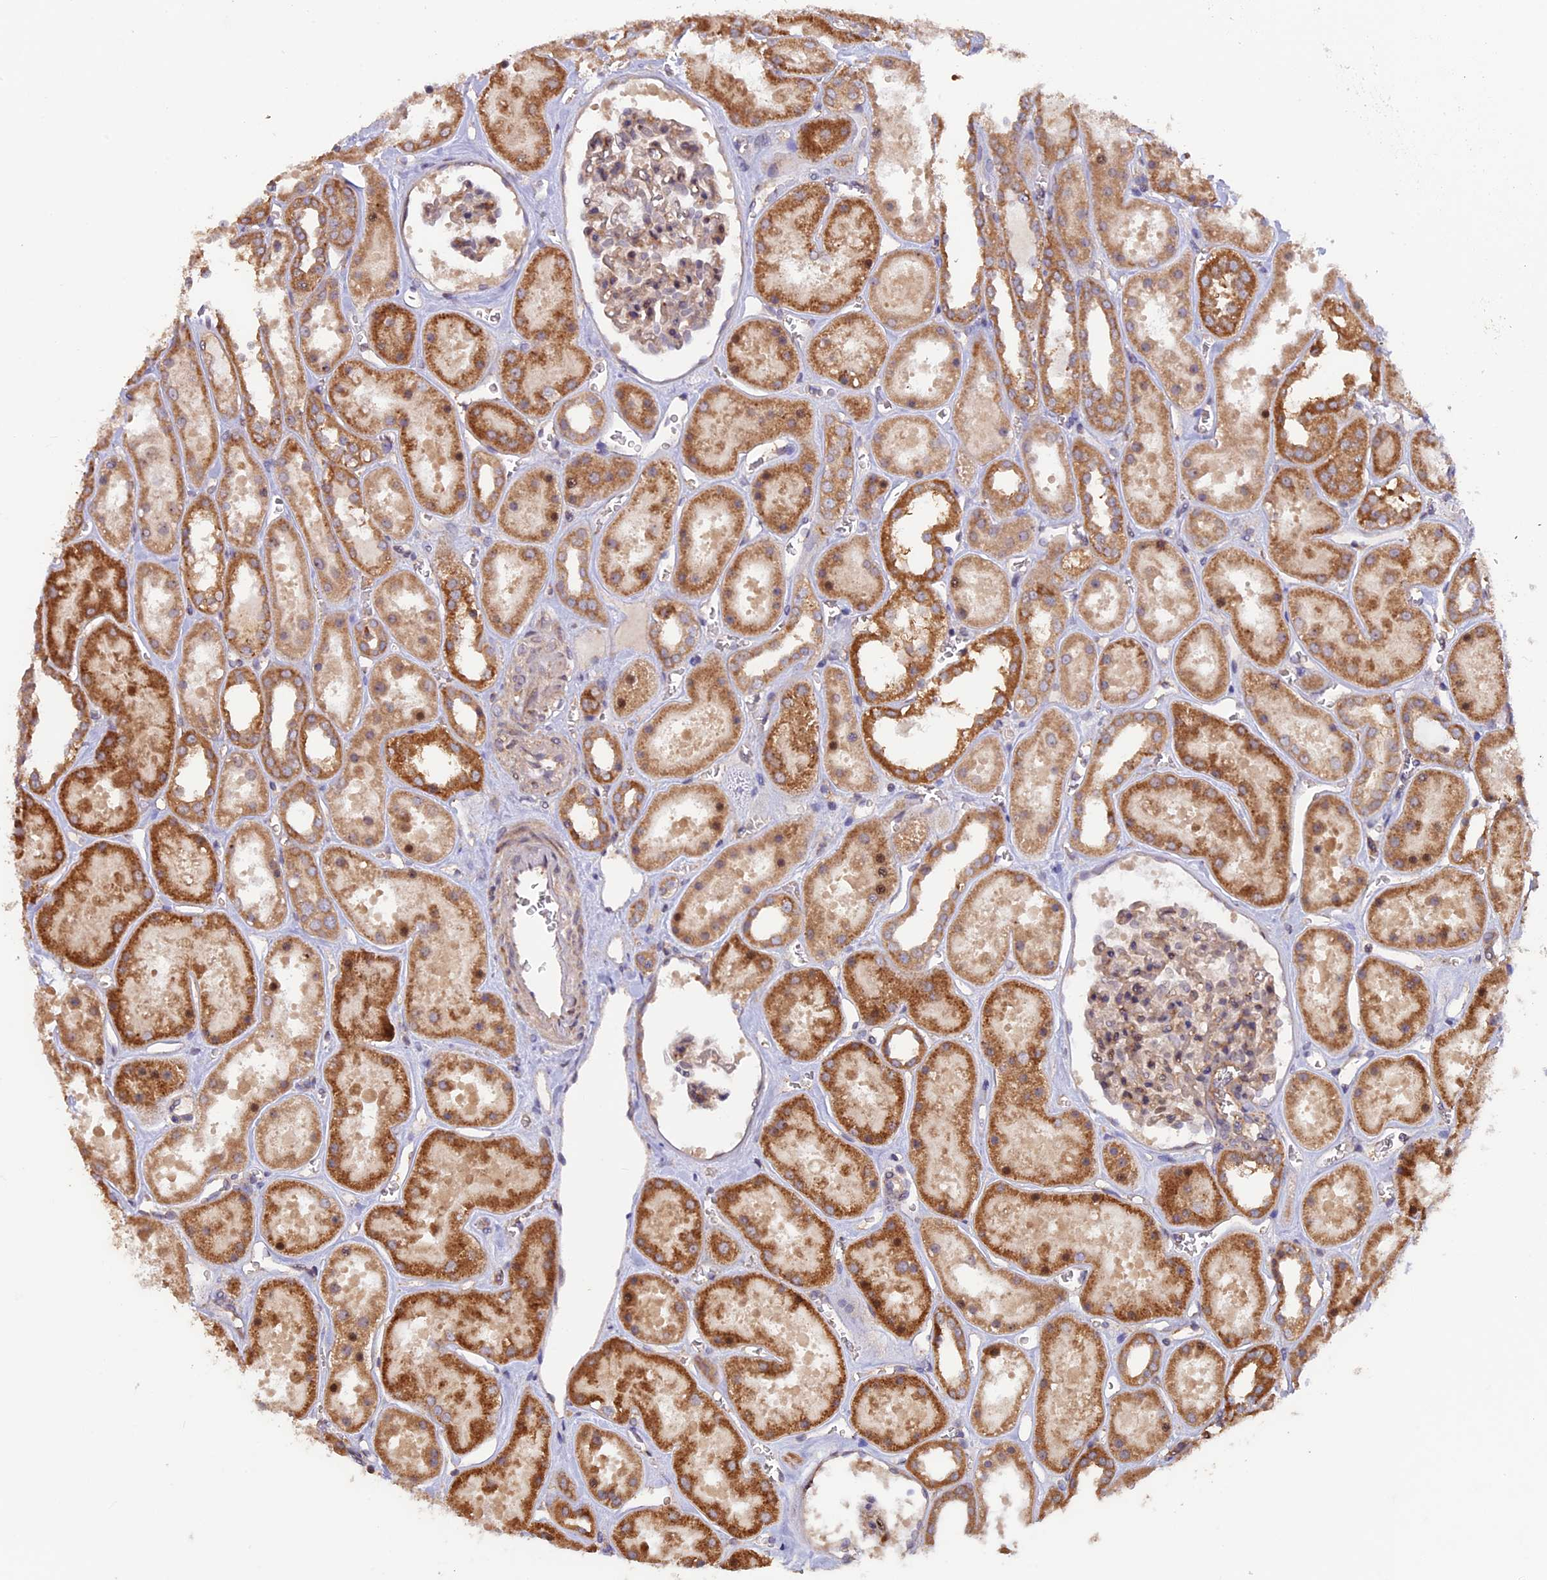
{"staining": {"intensity": "weak", "quantity": "25%-75%", "location": "cytoplasmic/membranous"}, "tissue": "kidney", "cell_type": "Cells in glomeruli", "image_type": "normal", "snomed": [{"axis": "morphology", "description": "Normal tissue, NOS"}, {"axis": "topography", "description": "Kidney"}], "caption": "Protein staining of benign kidney demonstrates weak cytoplasmic/membranous positivity in approximately 25%-75% of cells in glomeruli. The protein is stained brown, and the nuclei are stained in blue (DAB (3,3'-diaminobenzidine) IHC with brightfield microscopy, high magnification).", "gene": "FERMT1", "patient": {"sex": "female", "age": 41}}